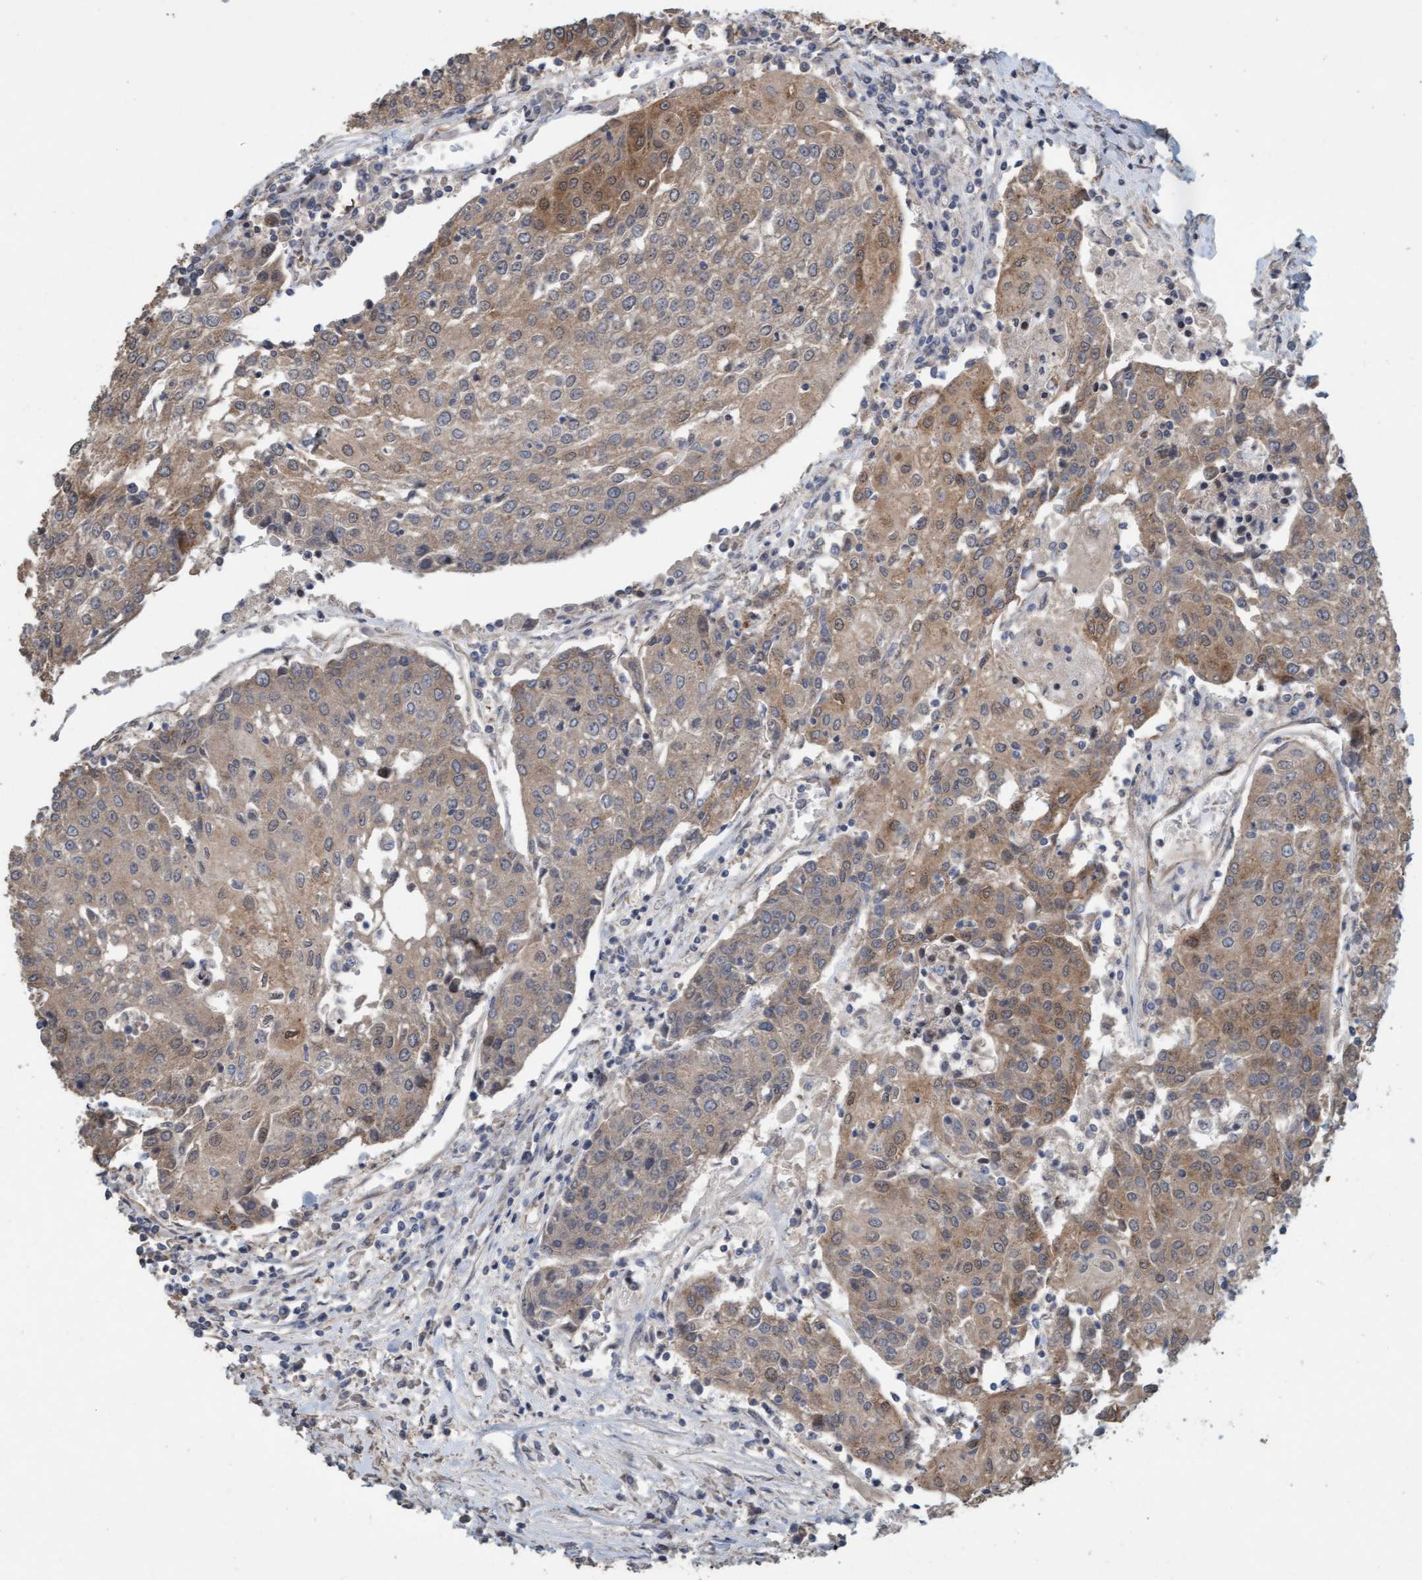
{"staining": {"intensity": "weak", "quantity": ">75%", "location": "cytoplasmic/membranous,nuclear"}, "tissue": "urothelial cancer", "cell_type": "Tumor cells", "image_type": "cancer", "snomed": [{"axis": "morphology", "description": "Urothelial carcinoma, High grade"}, {"axis": "topography", "description": "Urinary bladder"}], "caption": "An immunohistochemistry (IHC) image of neoplastic tissue is shown. Protein staining in brown highlights weak cytoplasmic/membranous and nuclear positivity in urothelial carcinoma (high-grade) within tumor cells.", "gene": "CDC42EP4", "patient": {"sex": "female", "age": 85}}